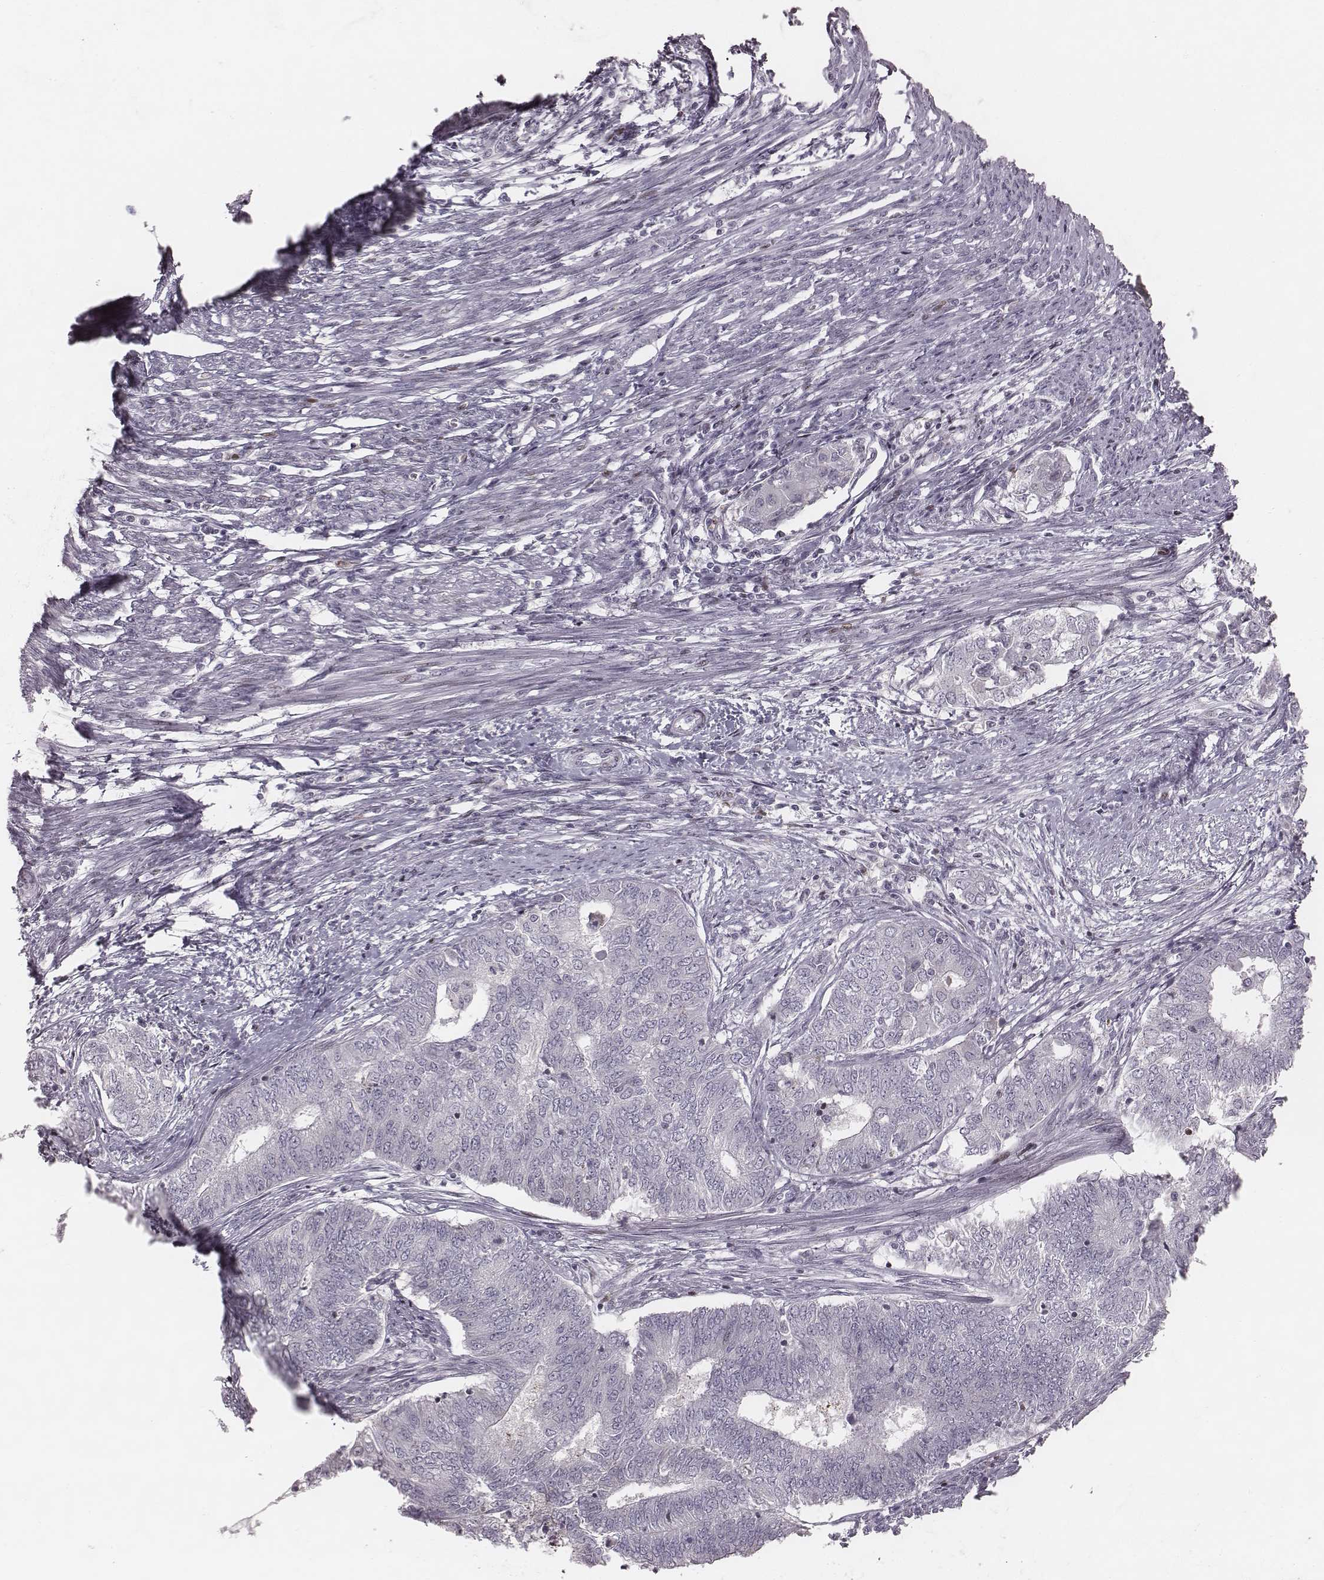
{"staining": {"intensity": "negative", "quantity": "none", "location": "none"}, "tissue": "endometrial cancer", "cell_type": "Tumor cells", "image_type": "cancer", "snomed": [{"axis": "morphology", "description": "Adenocarcinoma, NOS"}, {"axis": "topography", "description": "Endometrium"}], "caption": "Adenocarcinoma (endometrial) stained for a protein using immunohistochemistry (IHC) demonstrates no expression tumor cells.", "gene": "NDC1", "patient": {"sex": "female", "age": 62}}